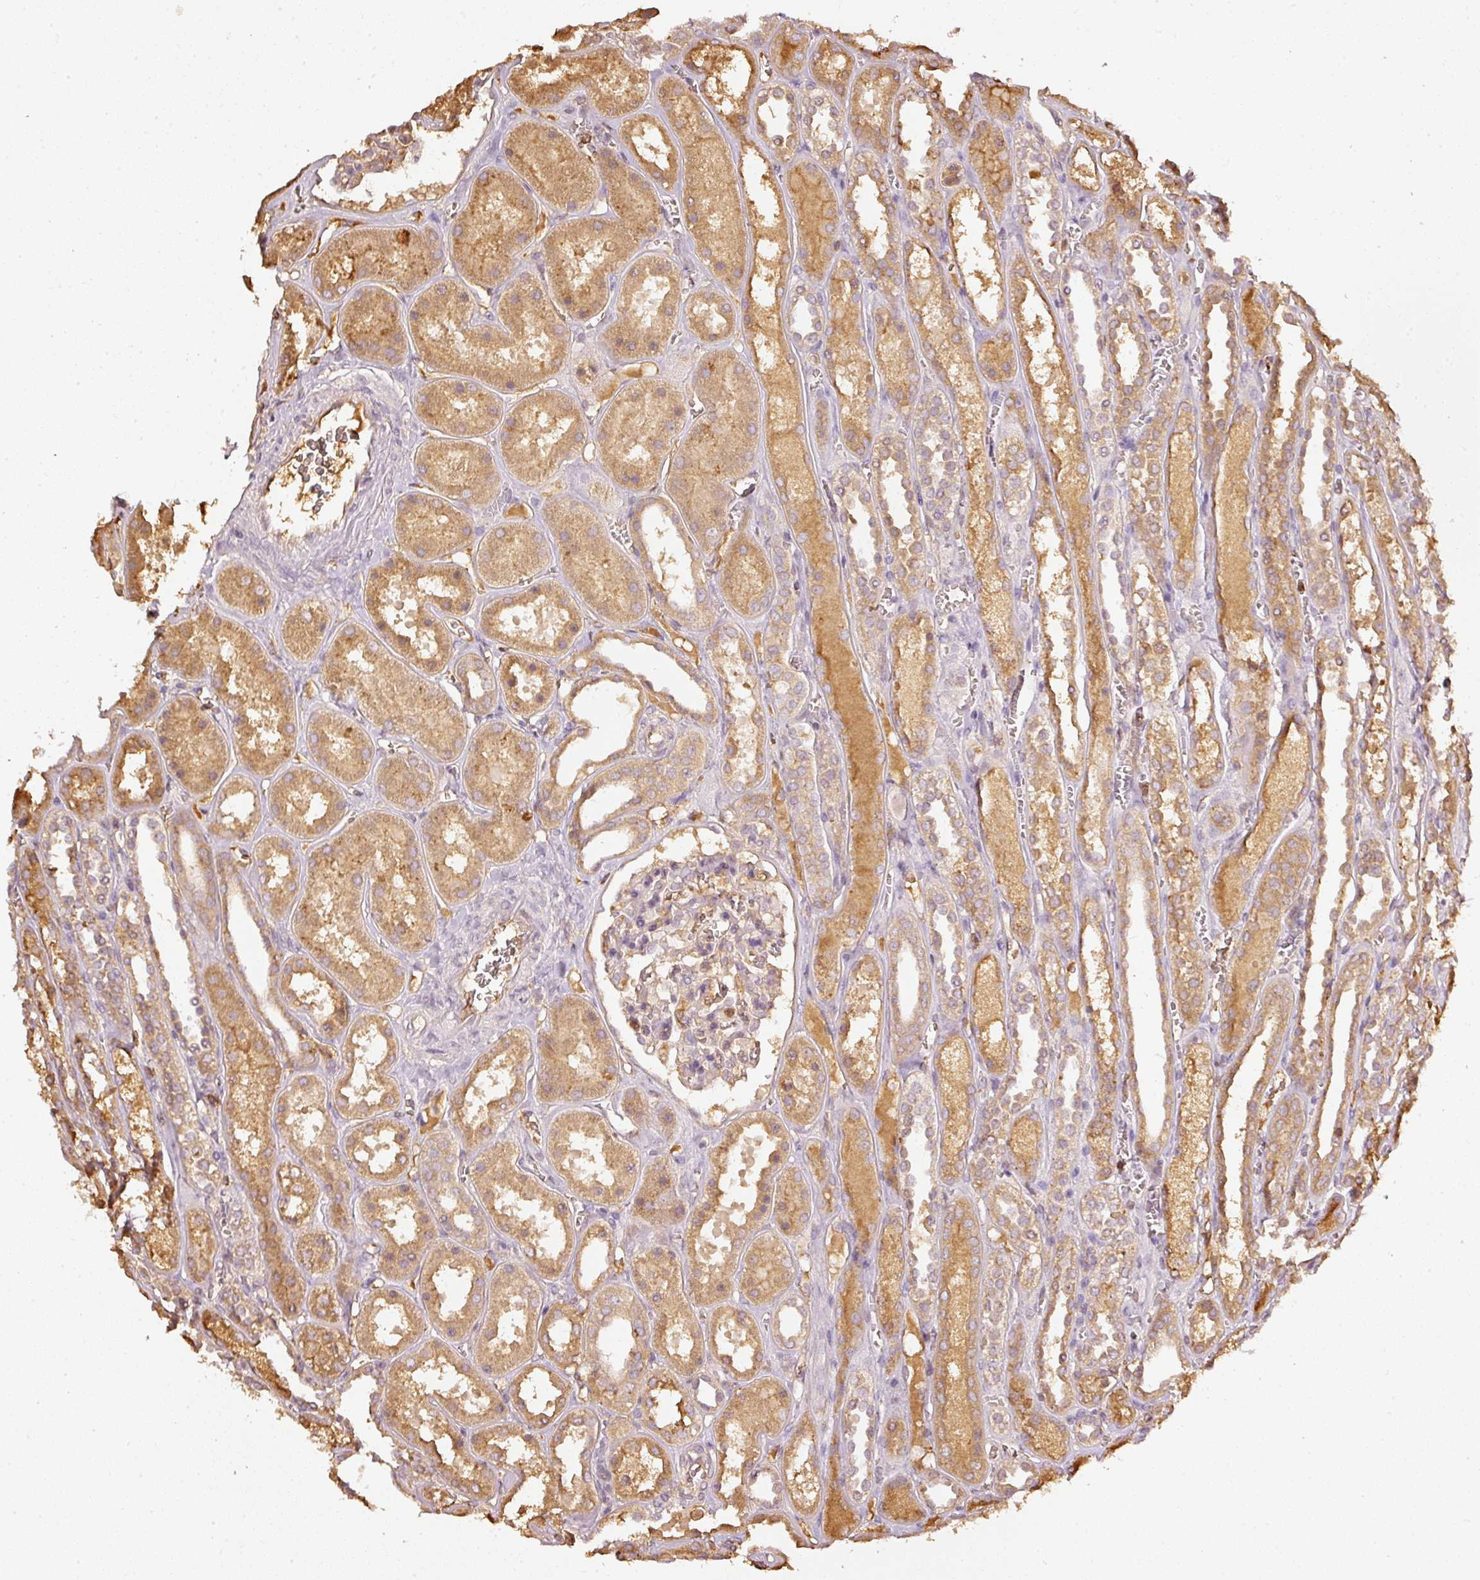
{"staining": {"intensity": "moderate", "quantity": "<25%", "location": "cytoplasmic/membranous"}, "tissue": "kidney", "cell_type": "Cells in glomeruli", "image_type": "normal", "snomed": [{"axis": "morphology", "description": "Normal tissue, NOS"}, {"axis": "topography", "description": "Kidney"}], "caption": "Kidney stained for a protein reveals moderate cytoplasmic/membranous positivity in cells in glomeruli. (DAB = brown stain, brightfield microscopy at high magnification).", "gene": "EVL", "patient": {"sex": "female", "age": 41}}